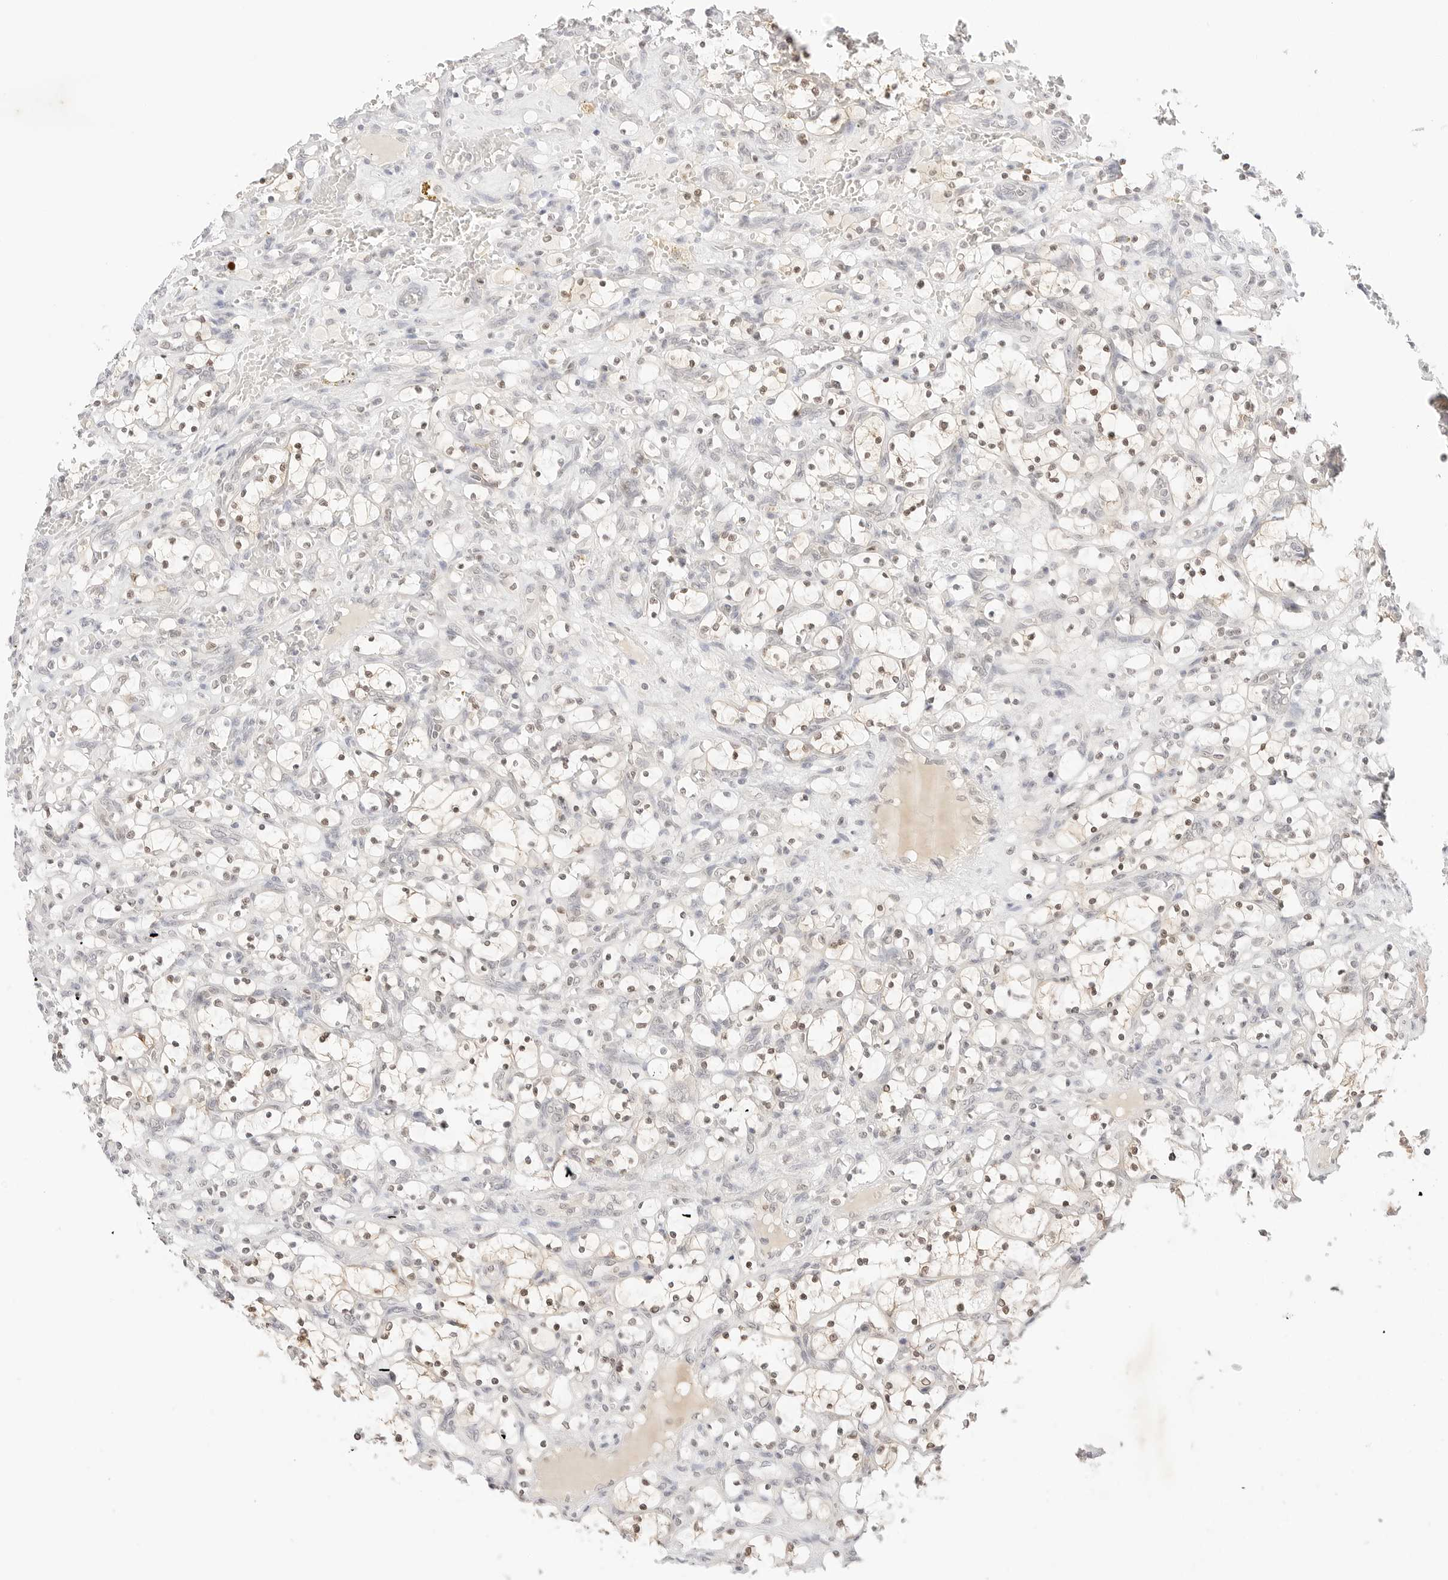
{"staining": {"intensity": "weak", "quantity": "25%-75%", "location": "nuclear"}, "tissue": "renal cancer", "cell_type": "Tumor cells", "image_type": "cancer", "snomed": [{"axis": "morphology", "description": "Adenocarcinoma, NOS"}, {"axis": "topography", "description": "Kidney"}], "caption": "A high-resolution micrograph shows immunohistochemistry staining of renal cancer (adenocarcinoma), which reveals weak nuclear positivity in approximately 25%-75% of tumor cells.", "gene": "GNAS", "patient": {"sex": "female", "age": 69}}